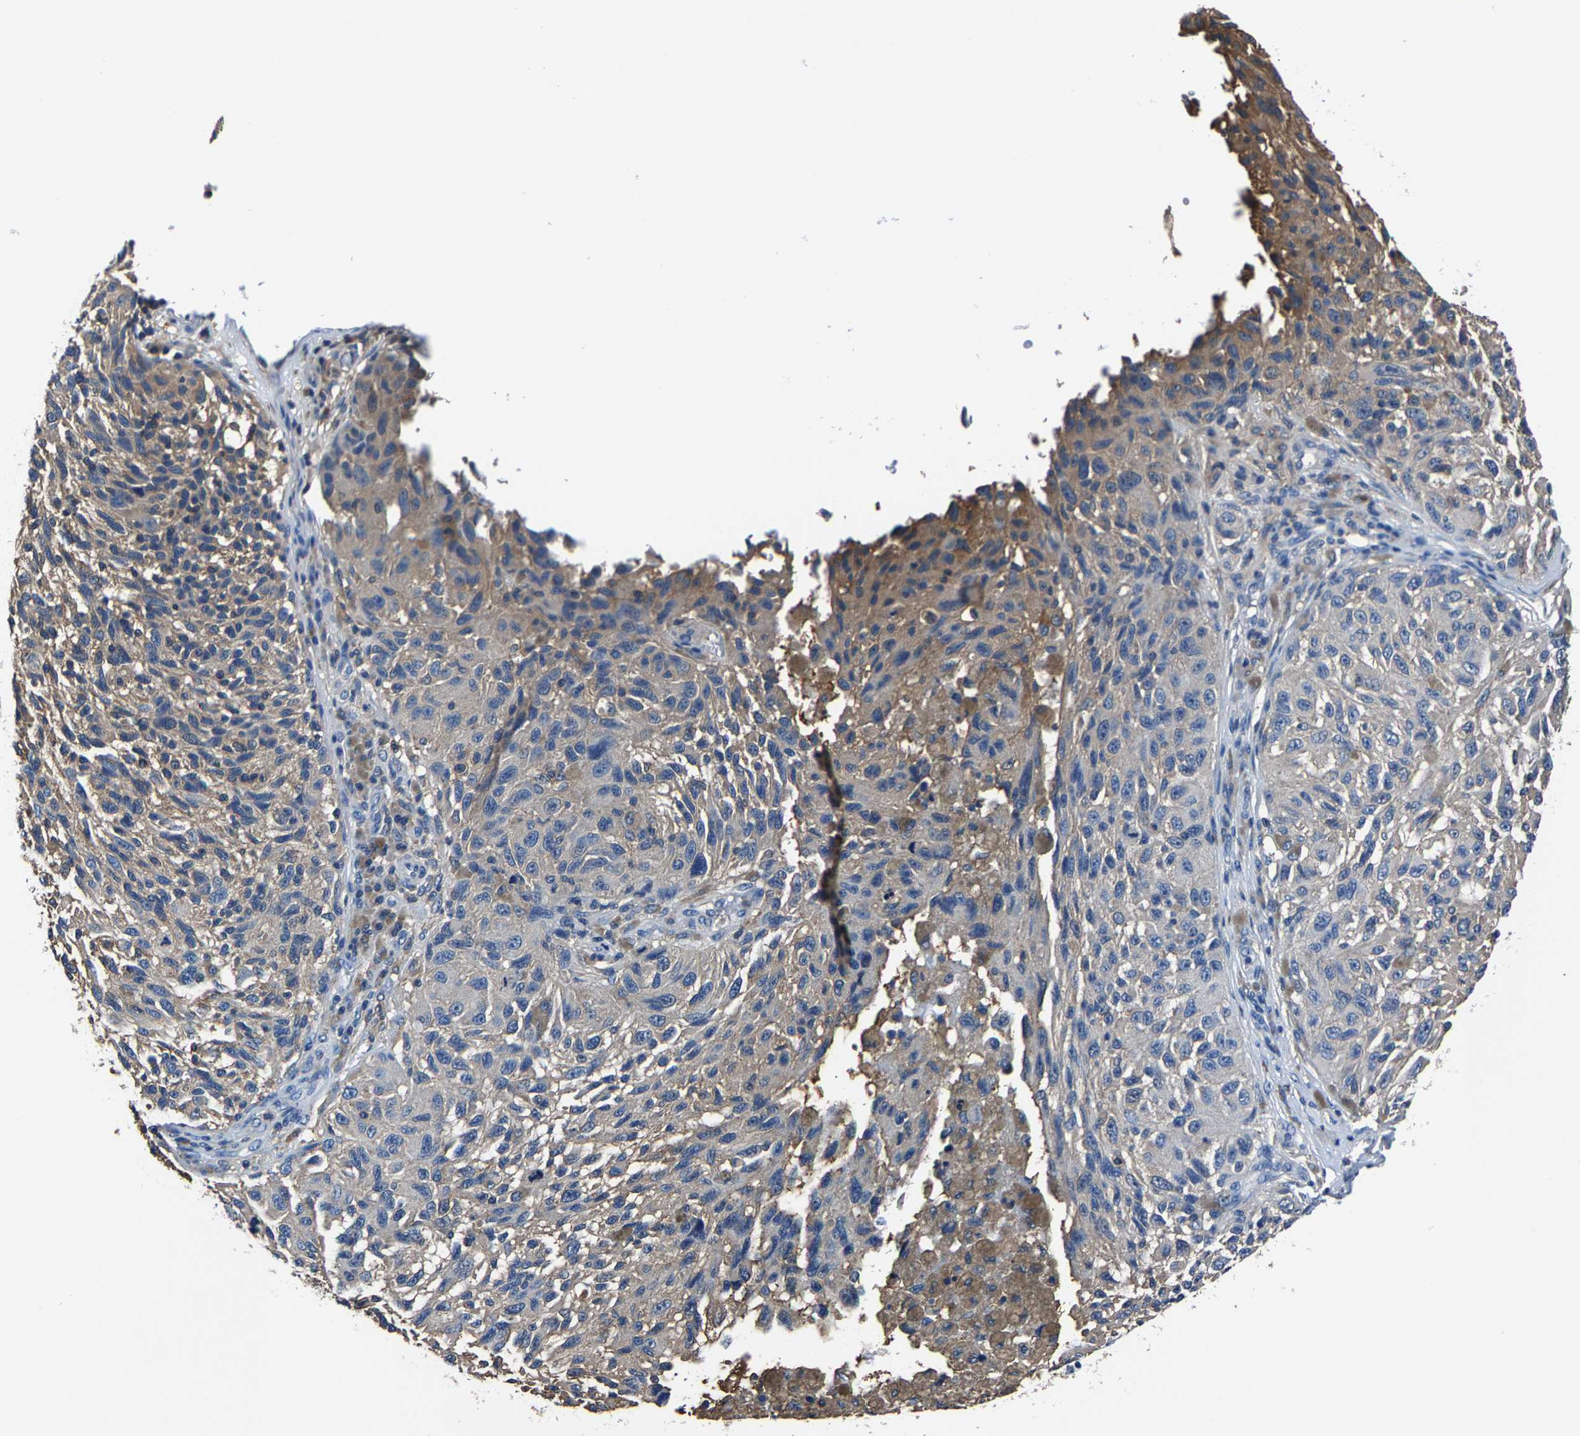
{"staining": {"intensity": "weak", "quantity": "<25%", "location": "cytoplasmic/membranous"}, "tissue": "melanoma", "cell_type": "Tumor cells", "image_type": "cancer", "snomed": [{"axis": "morphology", "description": "Malignant melanoma, NOS"}, {"axis": "topography", "description": "Skin"}], "caption": "Melanoma stained for a protein using immunohistochemistry shows no expression tumor cells.", "gene": "ALDOB", "patient": {"sex": "female", "age": 73}}